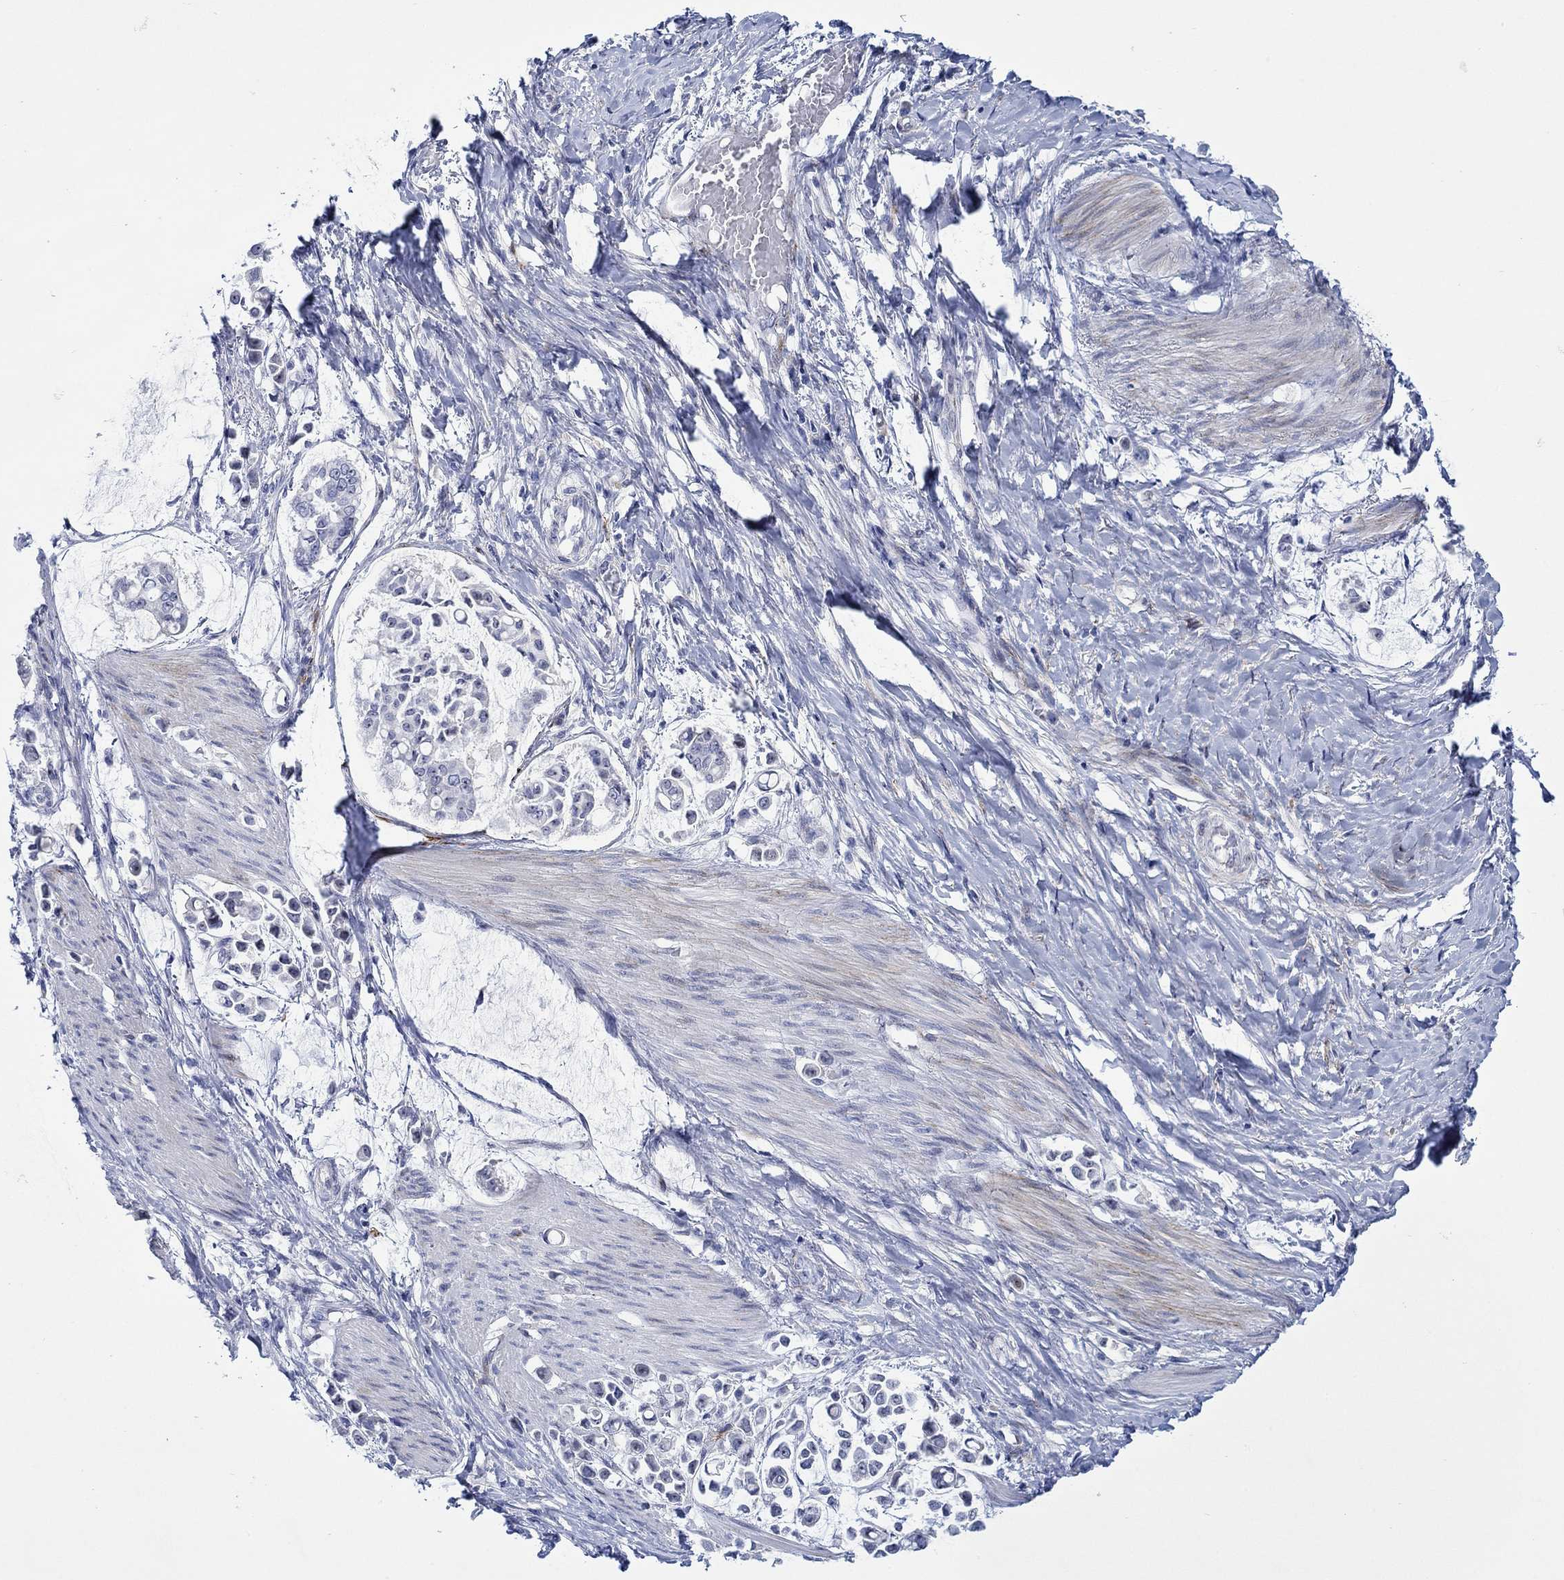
{"staining": {"intensity": "negative", "quantity": "none", "location": "none"}, "tissue": "stomach cancer", "cell_type": "Tumor cells", "image_type": "cancer", "snomed": [{"axis": "morphology", "description": "Adenocarcinoma, NOS"}, {"axis": "topography", "description": "Stomach"}], "caption": "Adenocarcinoma (stomach) was stained to show a protein in brown. There is no significant expression in tumor cells.", "gene": "KSR2", "patient": {"sex": "male", "age": 82}}